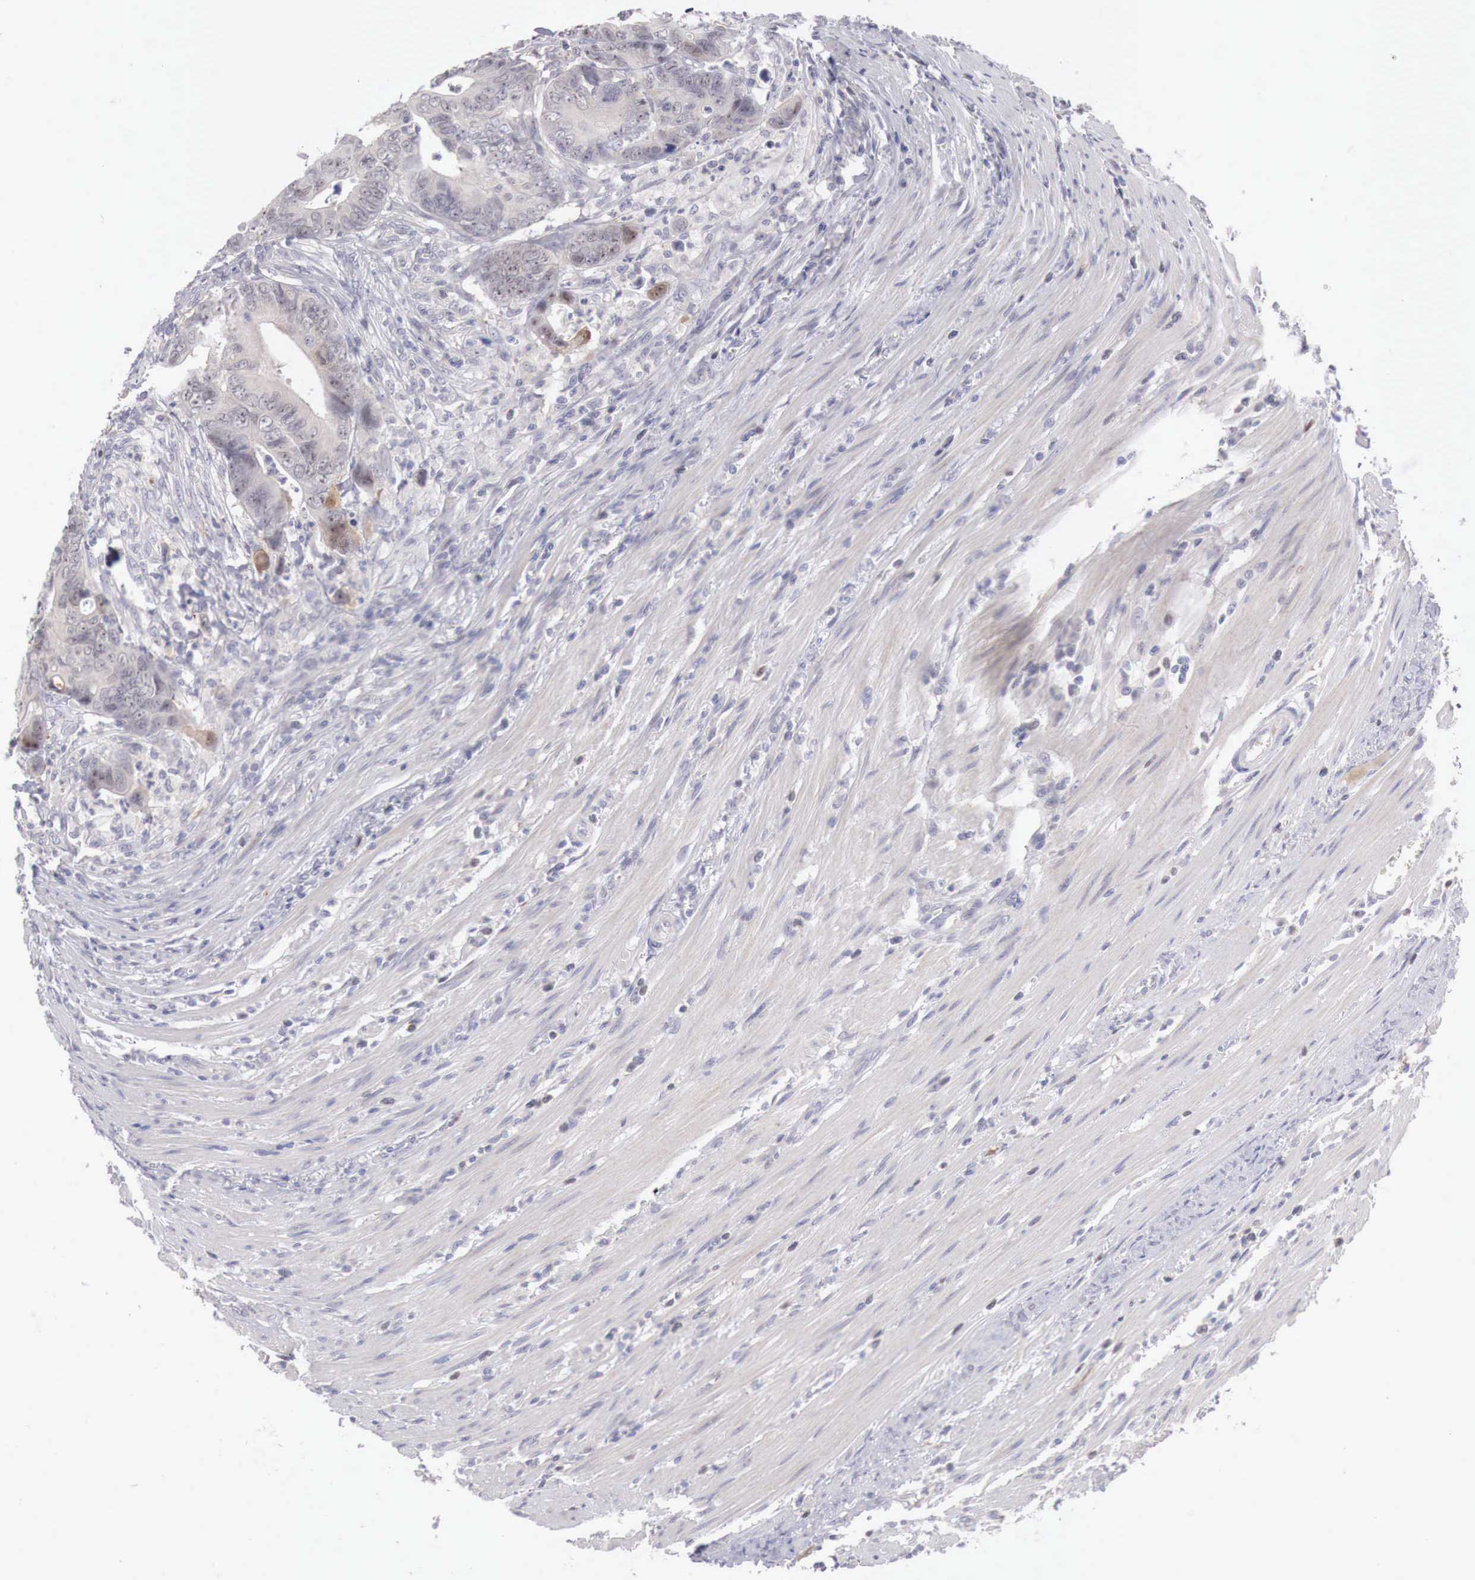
{"staining": {"intensity": "negative", "quantity": "none", "location": "none"}, "tissue": "colorectal cancer", "cell_type": "Tumor cells", "image_type": "cancer", "snomed": [{"axis": "morphology", "description": "Adenocarcinoma, NOS"}, {"axis": "topography", "description": "Colon"}], "caption": "Immunohistochemistry (IHC) histopathology image of colorectal cancer stained for a protein (brown), which displays no expression in tumor cells.", "gene": "GATA1", "patient": {"sex": "female", "age": 78}}